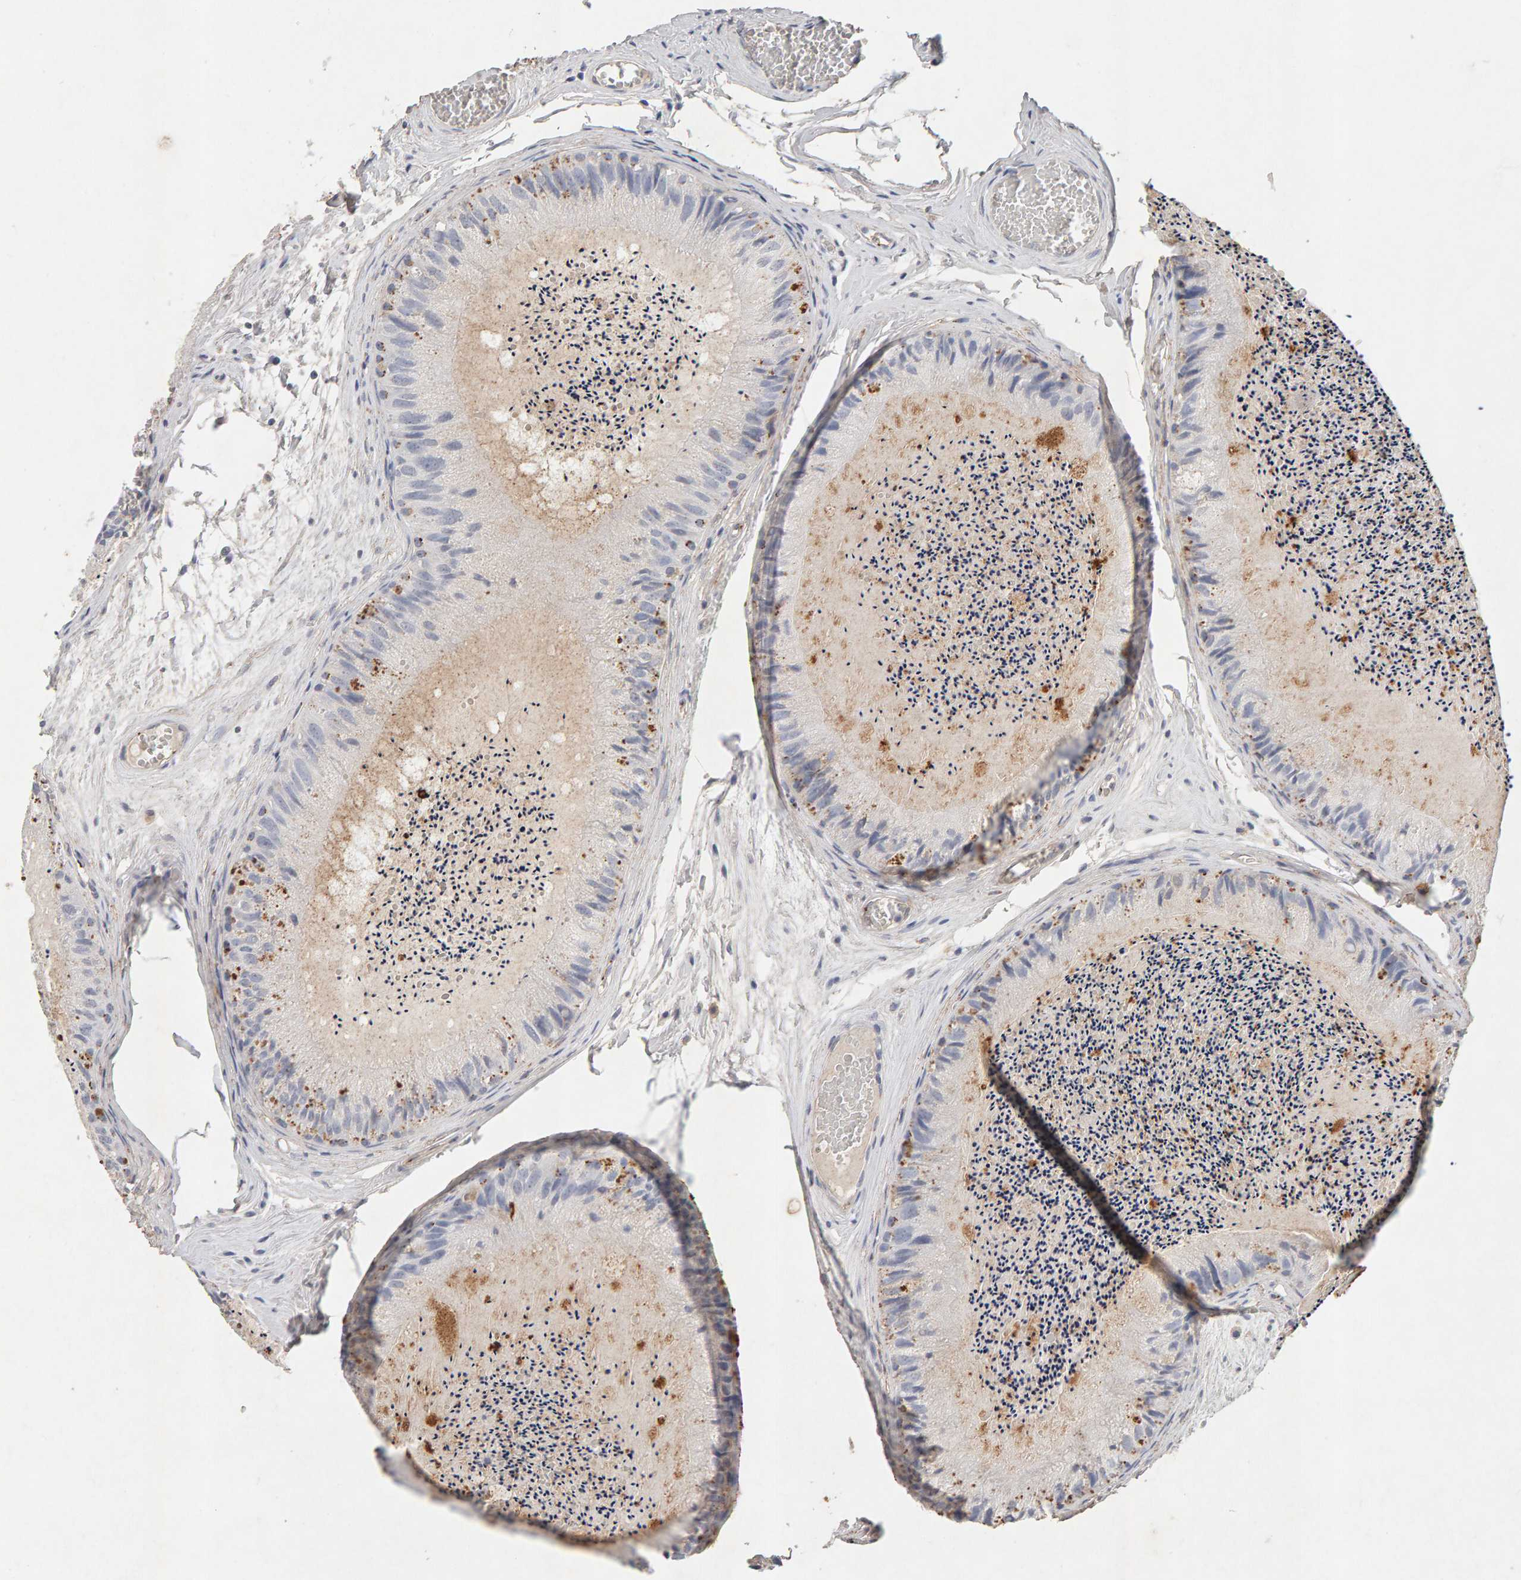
{"staining": {"intensity": "moderate", "quantity": "<25%", "location": "cytoplasmic/membranous"}, "tissue": "epididymis", "cell_type": "Glandular cells", "image_type": "normal", "snomed": [{"axis": "morphology", "description": "Normal tissue, NOS"}, {"axis": "topography", "description": "Epididymis"}], "caption": "This is an image of IHC staining of benign epididymis, which shows moderate positivity in the cytoplasmic/membranous of glandular cells.", "gene": "PTPRM", "patient": {"sex": "male", "age": 31}}